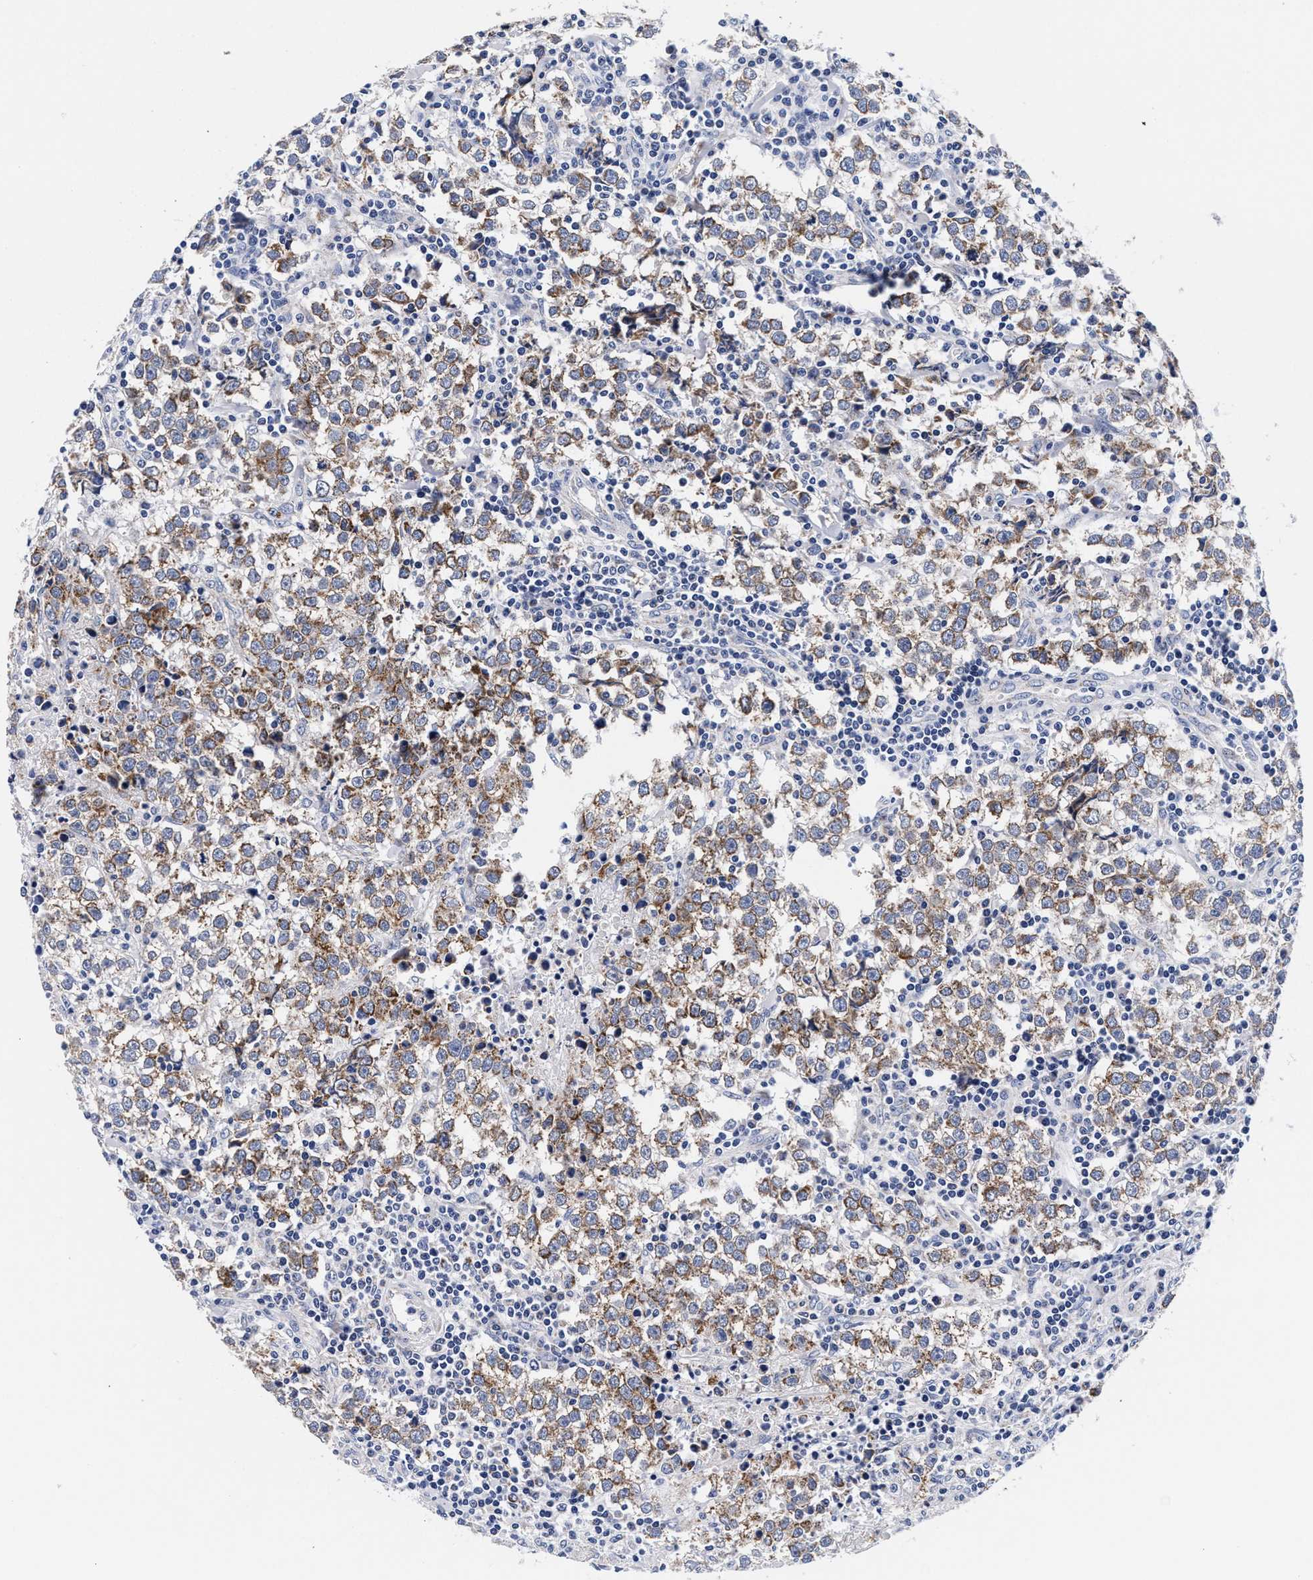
{"staining": {"intensity": "moderate", "quantity": ">75%", "location": "cytoplasmic/membranous"}, "tissue": "testis cancer", "cell_type": "Tumor cells", "image_type": "cancer", "snomed": [{"axis": "morphology", "description": "Seminoma, NOS"}, {"axis": "morphology", "description": "Carcinoma, Embryonal, NOS"}, {"axis": "topography", "description": "Testis"}], "caption": "The image demonstrates immunohistochemical staining of seminoma (testis). There is moderate cytoplasmic/membranous positivity is seen in approximately >75% of tumor cells.", "gene": "RAB3B", "patient": {"sex": "male", "age": 36}}